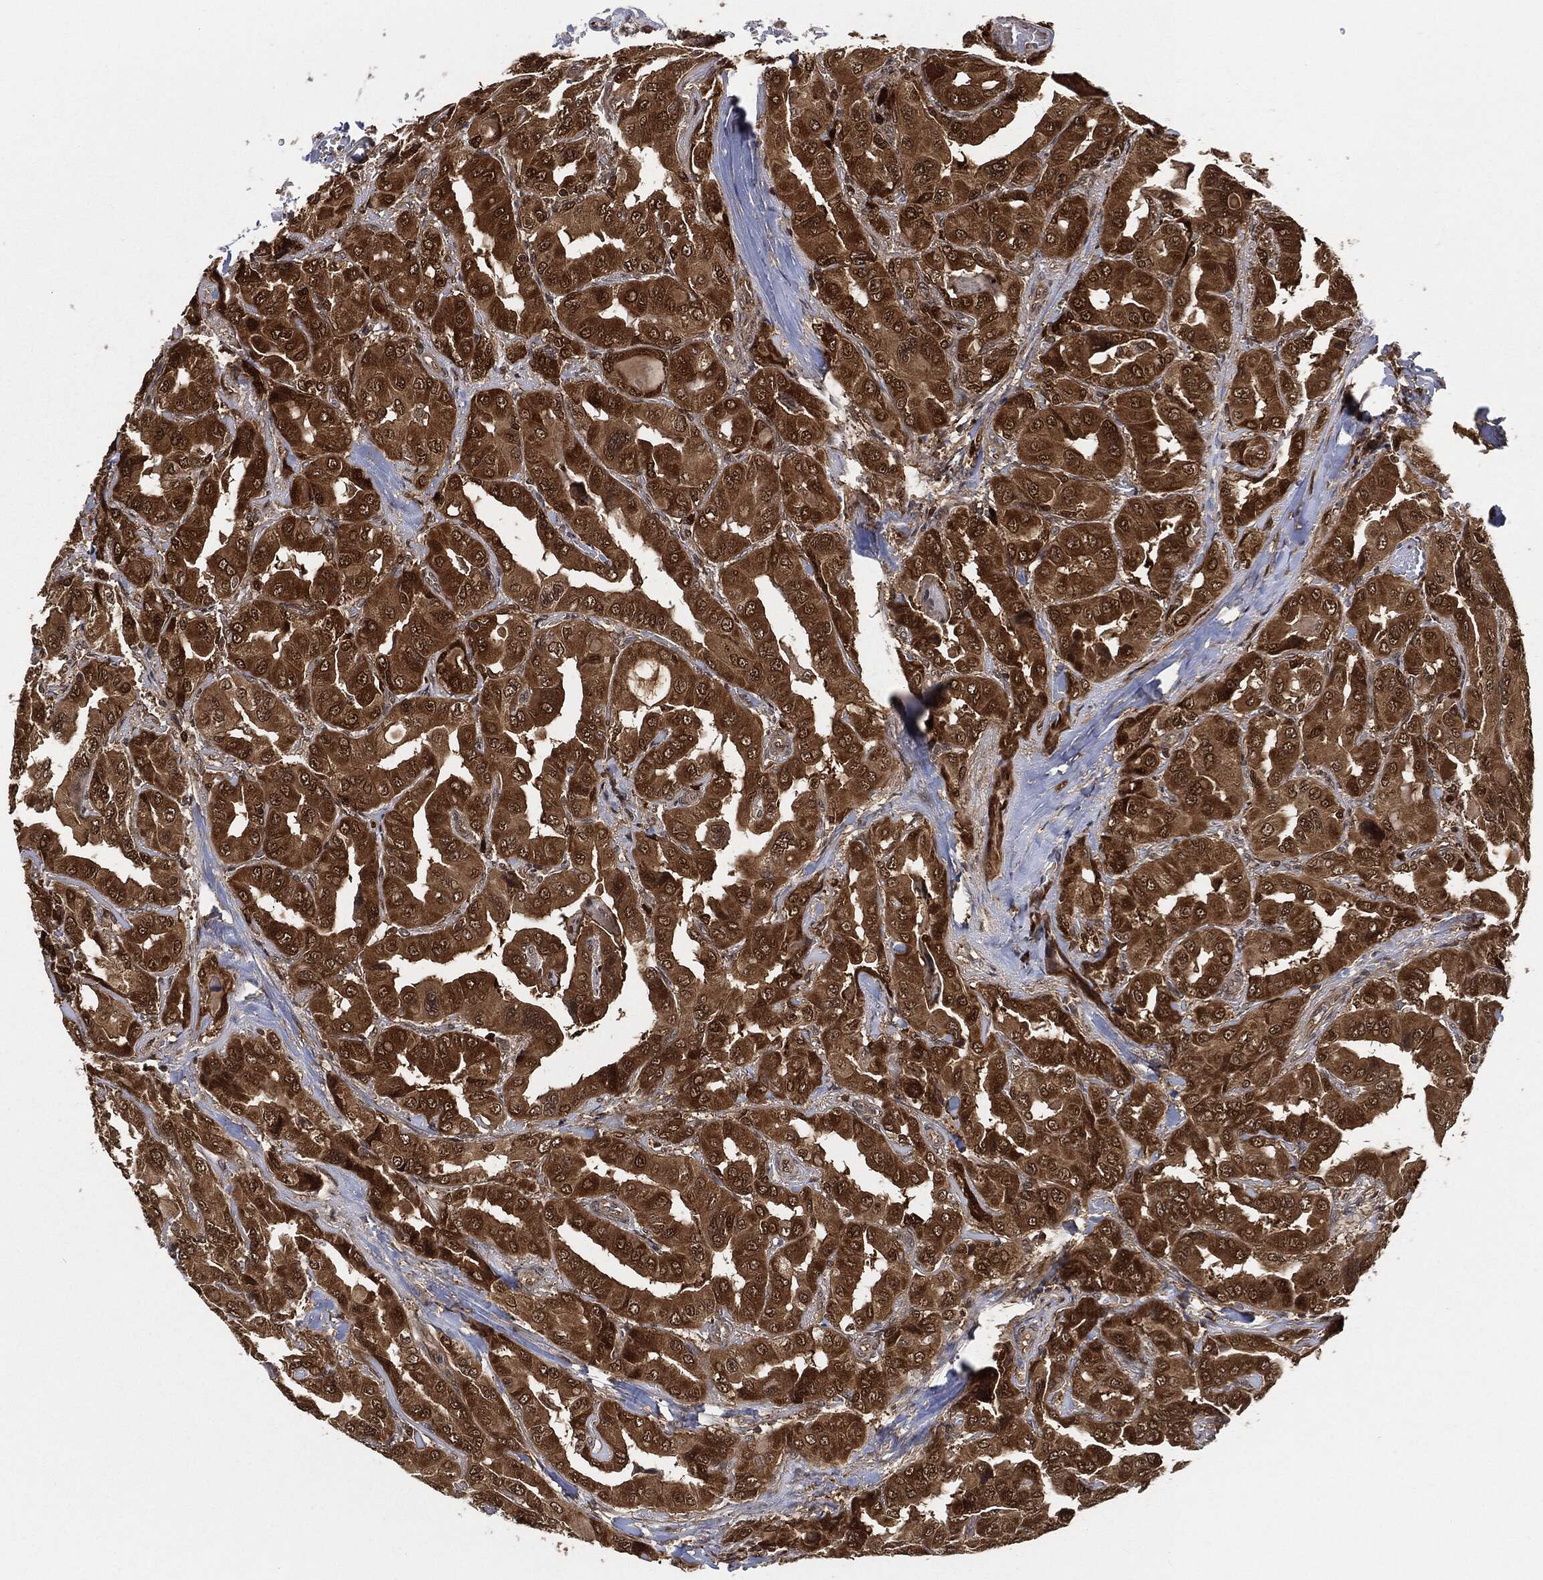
{"staining": {"intensity": "strong", "quantity": ">75%", "location": "cytoplasmic/membranous,nuclear"}, "tissue": "thyroid cancer", "cell_type": "Tumor cells", "image_type": "cancer", "snomed": [{"axis": "morphology", "description": "Normal tissue, NOS"}, {"axis": "morphology", "description": "Papillary adenocarcinoma, NOS"}, {"axis": "topography", "description": "Thyroid gland"}], "caption": "Human papillary adenocarcinoma (thyroid) stained with a brown dye demonstrates strong cytoplasmic/membranous and nuclear positive staining in approximately >75% of tumor cells.", "gene": "CUTA", "patient": {"sex": "female", "age": 66}}